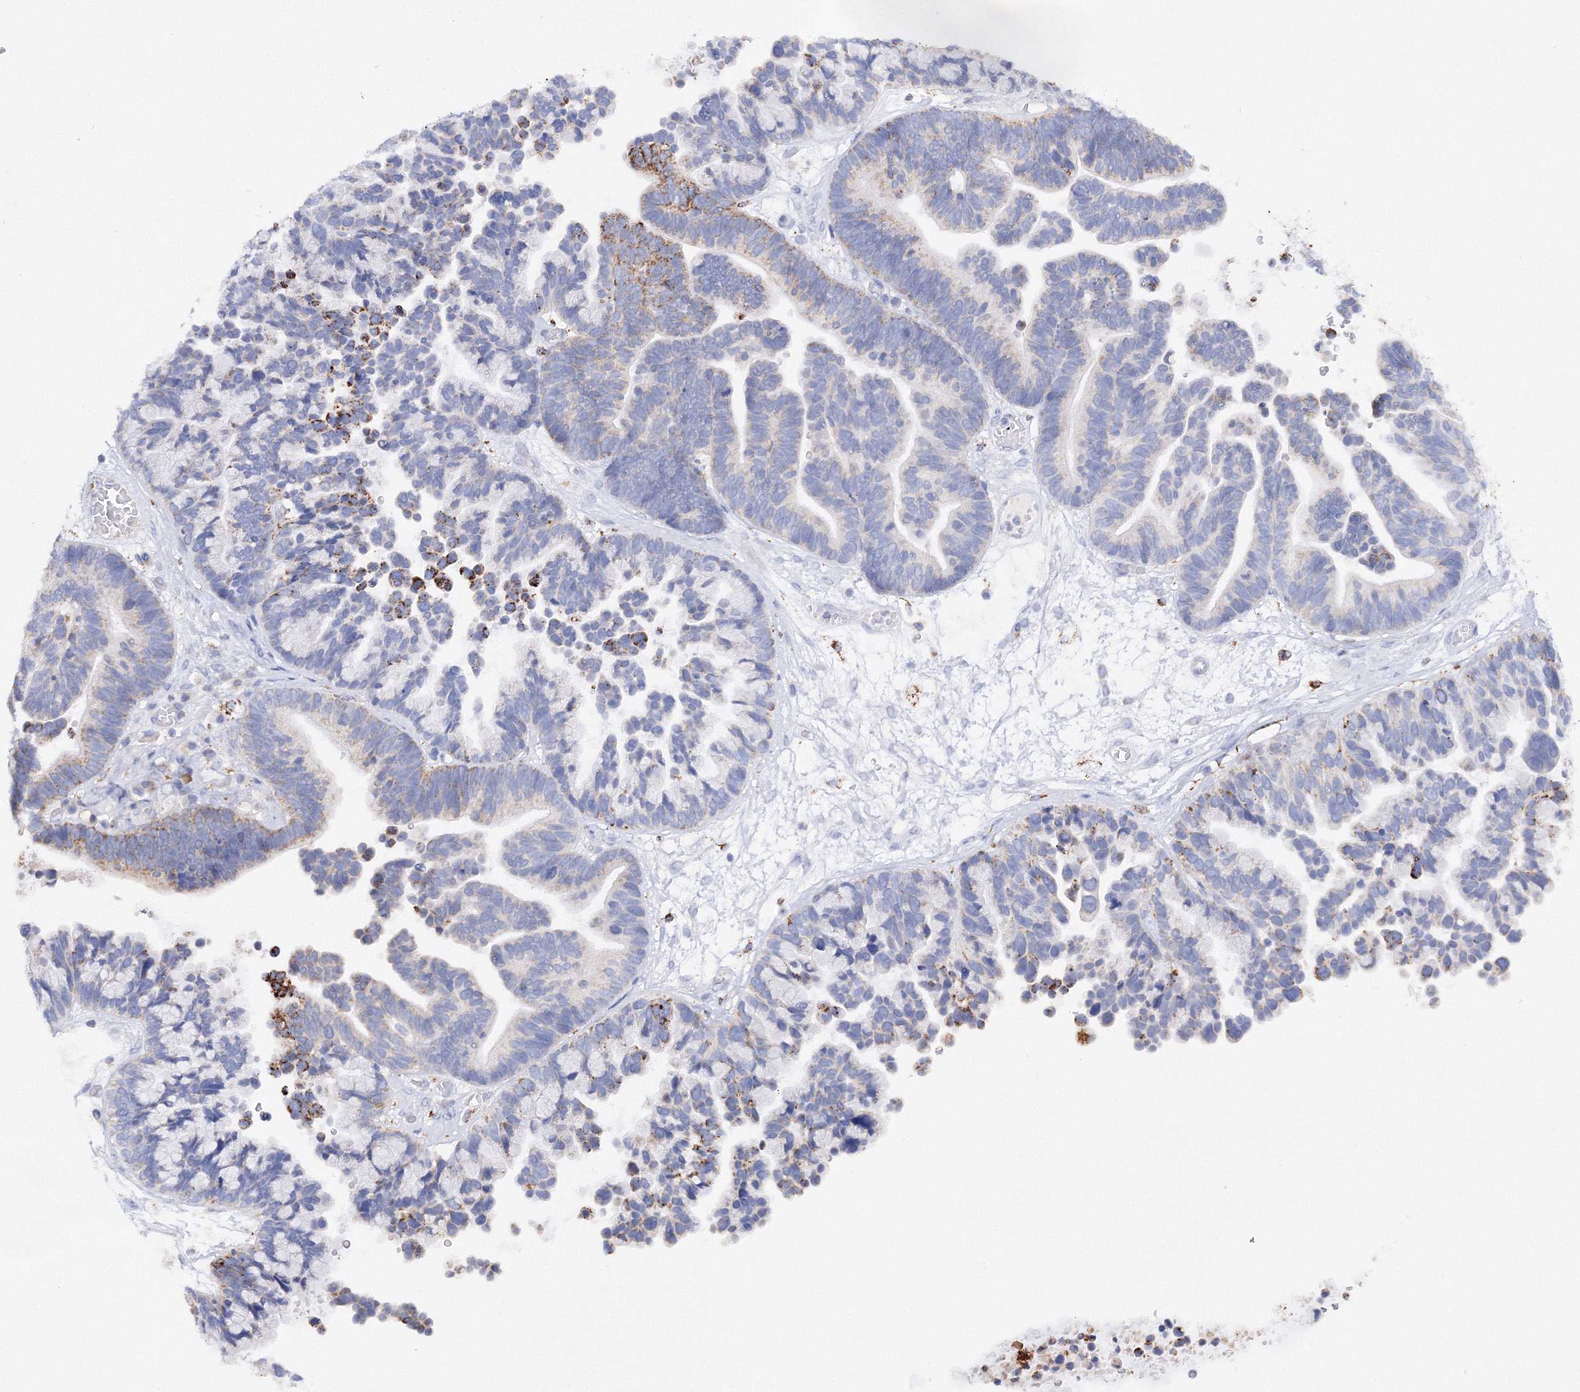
{"staining": {"intensity": "moderate", "quantity": "<25%", "location": "cytoplasmic/membranous"}, "tissue": "ovarian cancer", "cell_type": "Tumor cells", "image_type": "cancer", "snomed": [{"axis": "morphology", "description": "Cystadenocarcinoma, serous, NOS"}, {"axis": "topography", "description": "Ovary"}], "caption": "DAB immunohistochemical staining of ovarian serous cystadenocarcinoma reveals moderate cytoplasmic/membranous protein expression in about <25% of tumor cells.", "gene": "MERTK", "patient": {"sex": "female", "age": 56}}